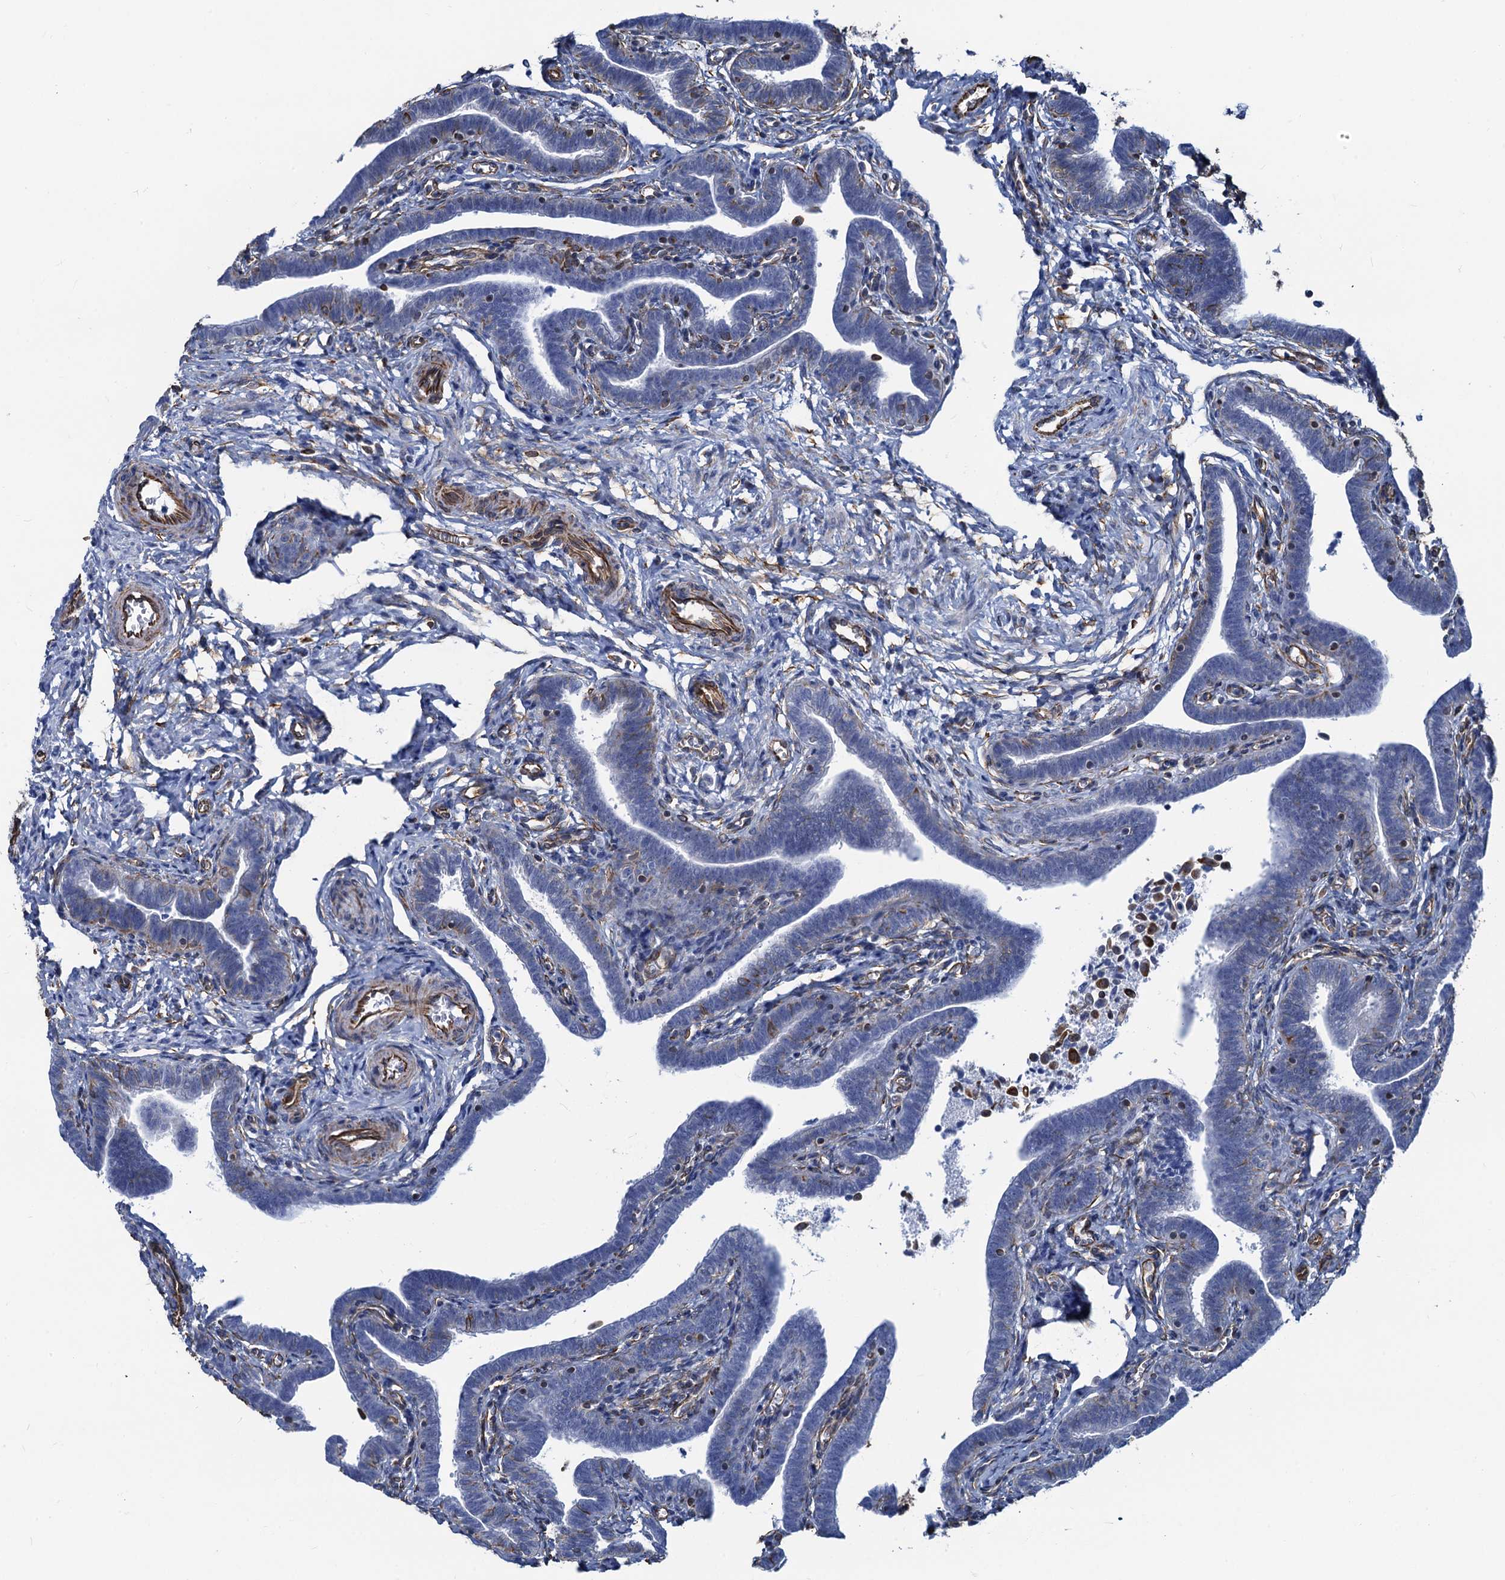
{"staining": {"intensity": "moderate", "quantity": "25%-75%", "location": "cytoplasmic/membranous"}, "tissue": "fallopian tube", "cell_type": "Glandular cells", "image_type": "normal", "snomed": [{"axis": "morphology", "description": "Normal tissue, NOS"}, {"axis": "topography", "description": "Fallopian tube"}], "caption": "Moderate cytoplasmic/membranous protein staining is appreciated in about 25%-75% of glandular cells in fallopian tube.", "gene": "PGM2", "patient": {"sex": "female", "age": 36}}